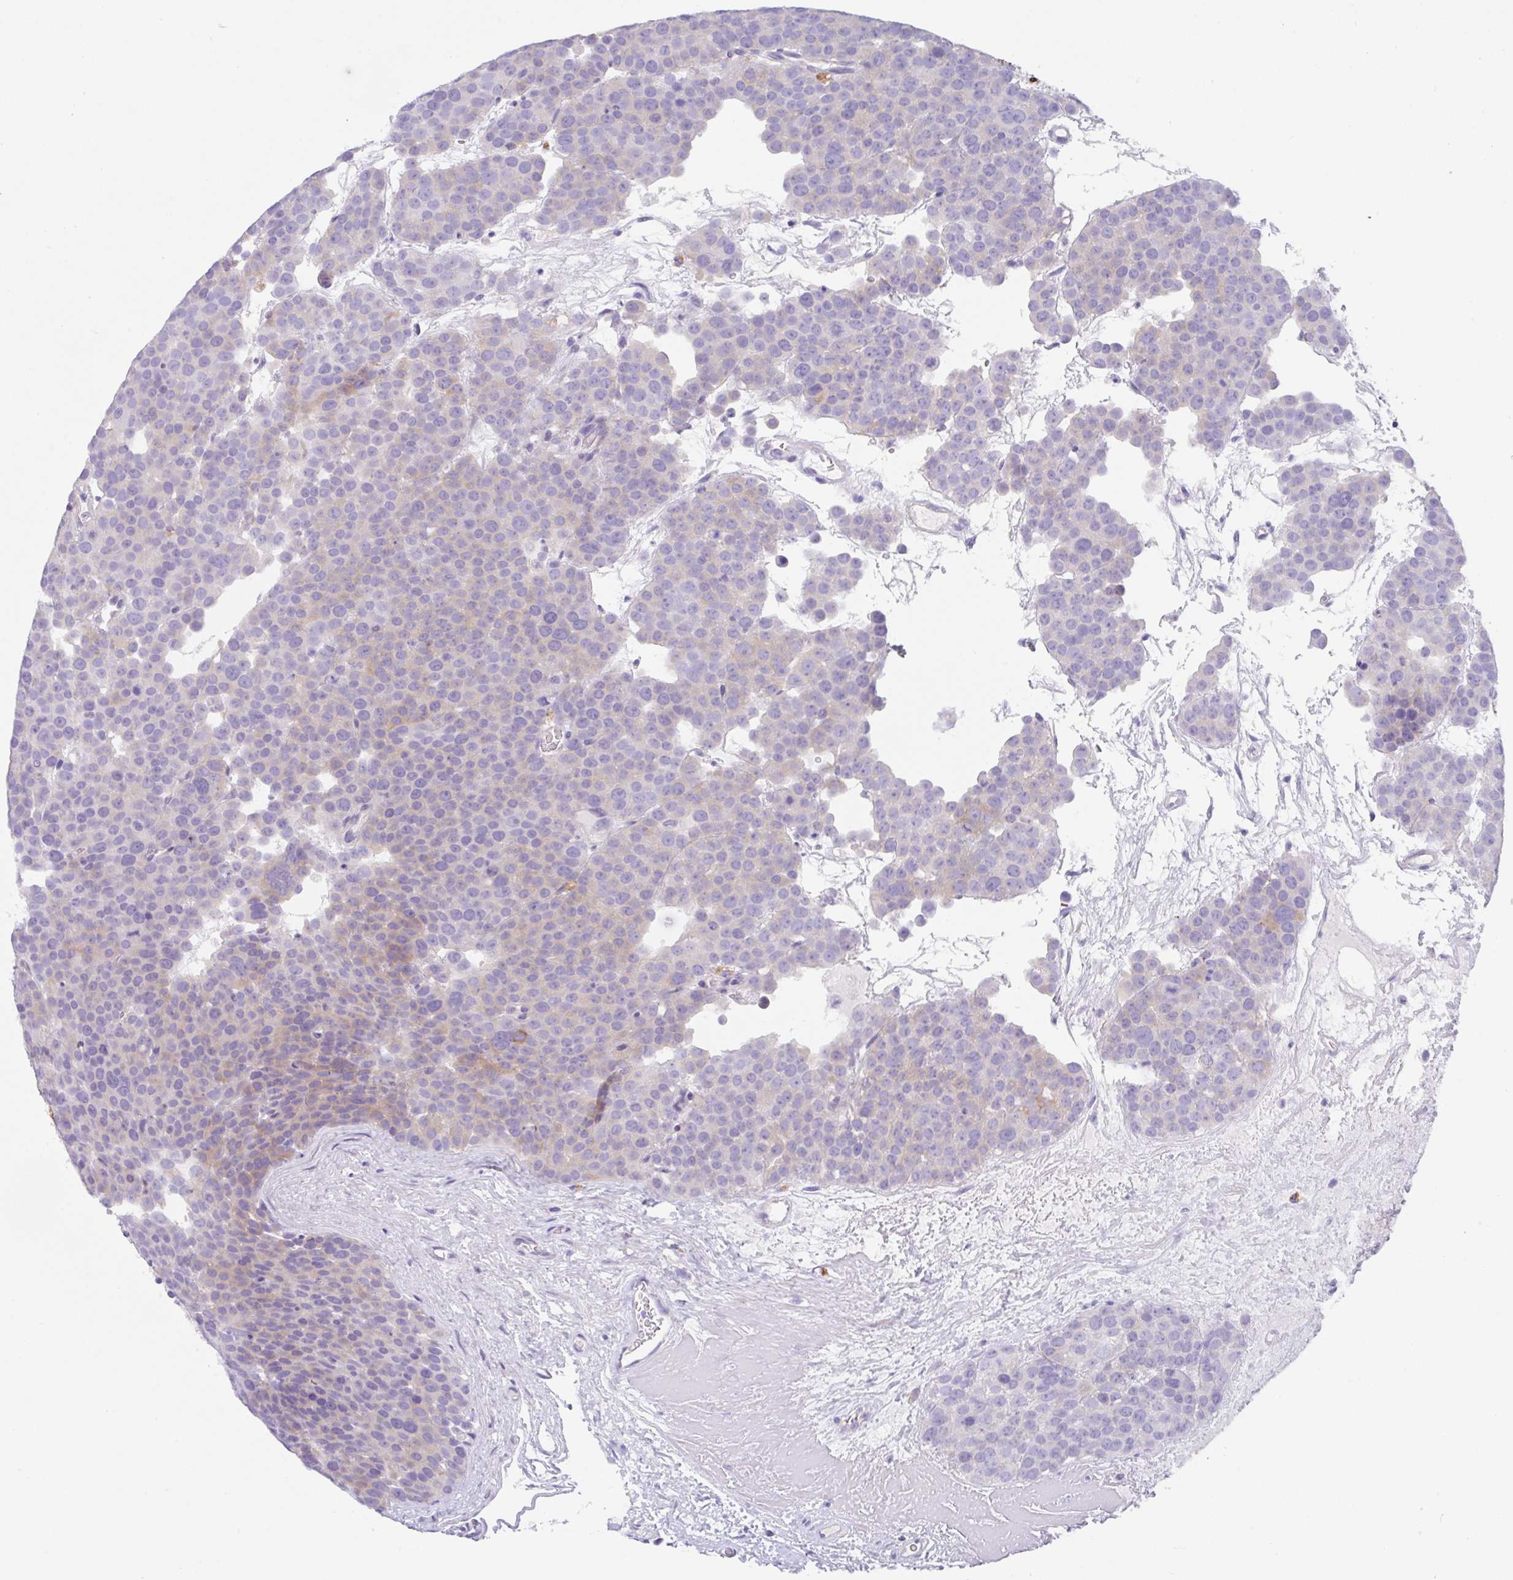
{"staining": {"intensity": "weak", "quantity": "25%-75%", "location": "cytoplasmic/membranous"}, "tissue": "testis cancer", "cell_type": "Tumor cells", "image_type": "cancer", "snomed": [{"axis": "morphology", "description": "Seminoma, NOS"}, {"axis": "topography", "description": "Testis"}], "caption": "The micrograph exhibits immunohistochemical staining of testis seminoma. There is weak cytoplasmic/membranous positivity is present in about 25%-75% of tumor cells.", "gene": "TRAF4", "patient": {"sex": "male", "age": 71}}